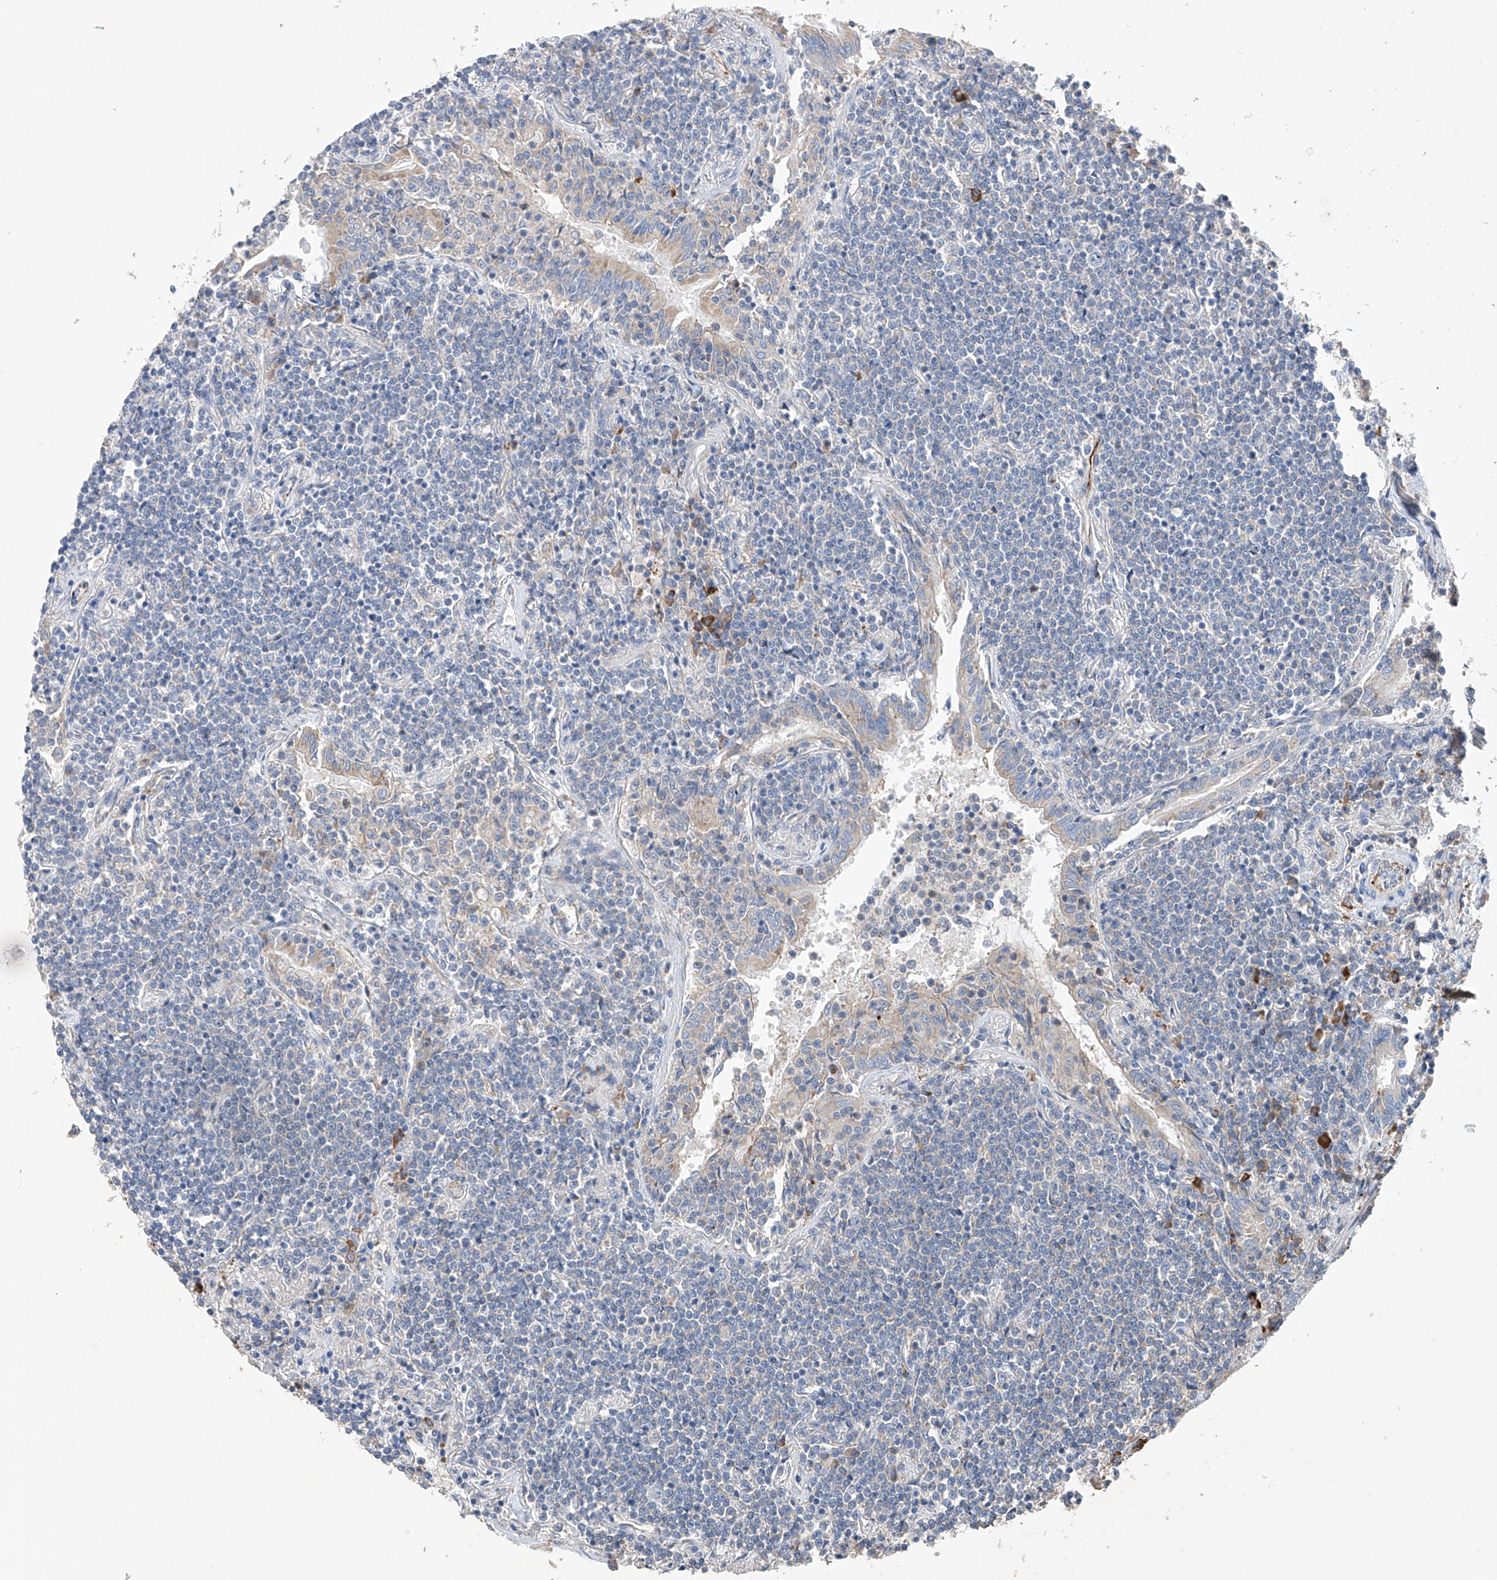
{"staining": {"intensity": "negative", "quantity": "none", "location": "none"}, "tissue": "lymphoma", "cell_type": "Tumor cells", "image_type": "cancer", "snomed": [{"axis": "morphology", "description": "Malignant lymphoma, non-Hodgkin's type, Low grade"}, {"axis": "topography", "description": "Lung"}], "caption": "DAB (3,3'-diaminobenzidine) immunohistochemical staining of human low-grade malignant lymphoma, non-Hodgkin's type displays no significant staining in tumor cells.", "gene": "NFATC4", "patient": {"sex": "female", "age": 71}}